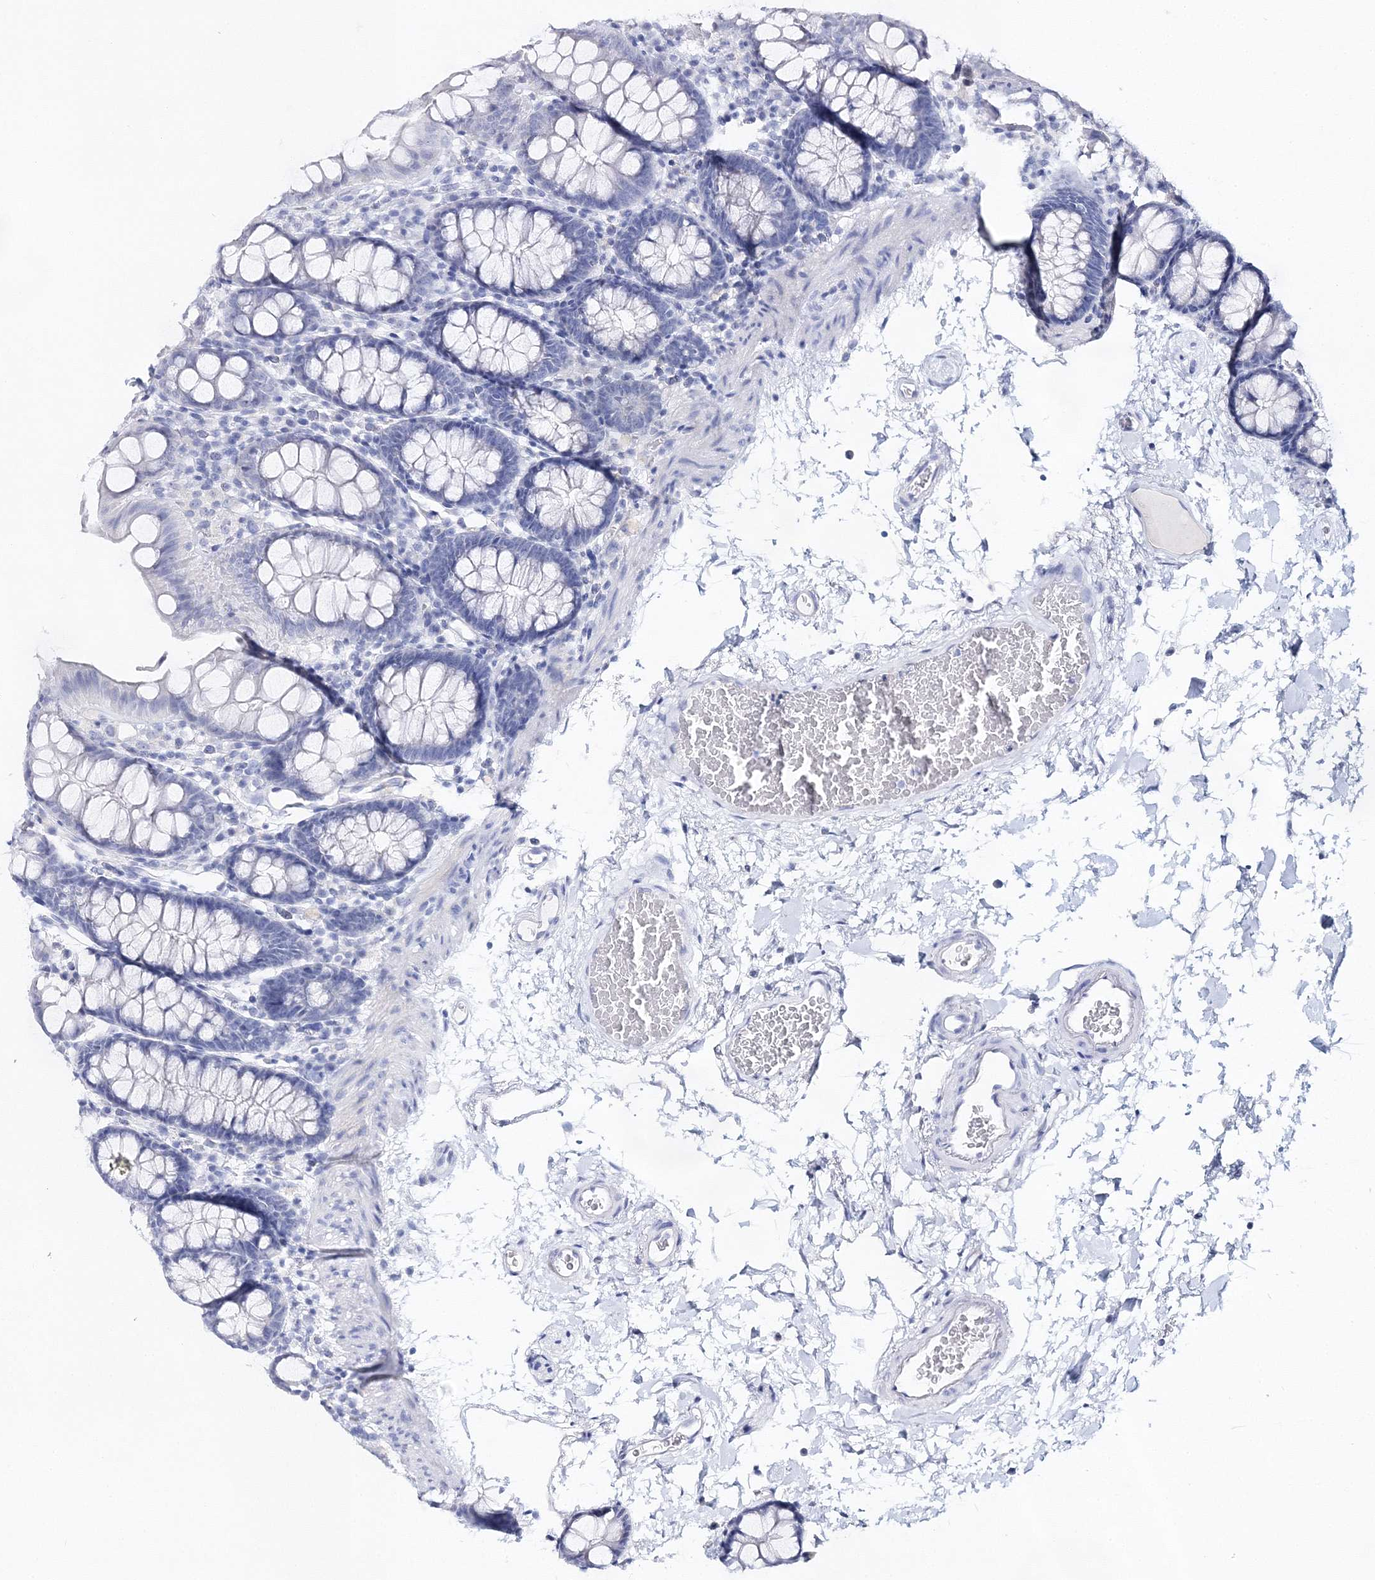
{"staining": {"intensity": "negative", "quantity": "none", "location": "none"}, "tissue": "colon", "cell_type": "Endothelial cells", "image_type": "normal", "snomed": [{"axis": "morphology", "description": "Normal tissue, NOS"}, {"axis": "topography", "description": "Colon"}], "caption": "DAB immunohistochemical staining of normal human colon exhibits no significant positivity in endothelial cells. (IHC, brightfield microscopy, high magnification).", "gene": "MYOZ2", "patient": {"sex": "male", "age": 75}}